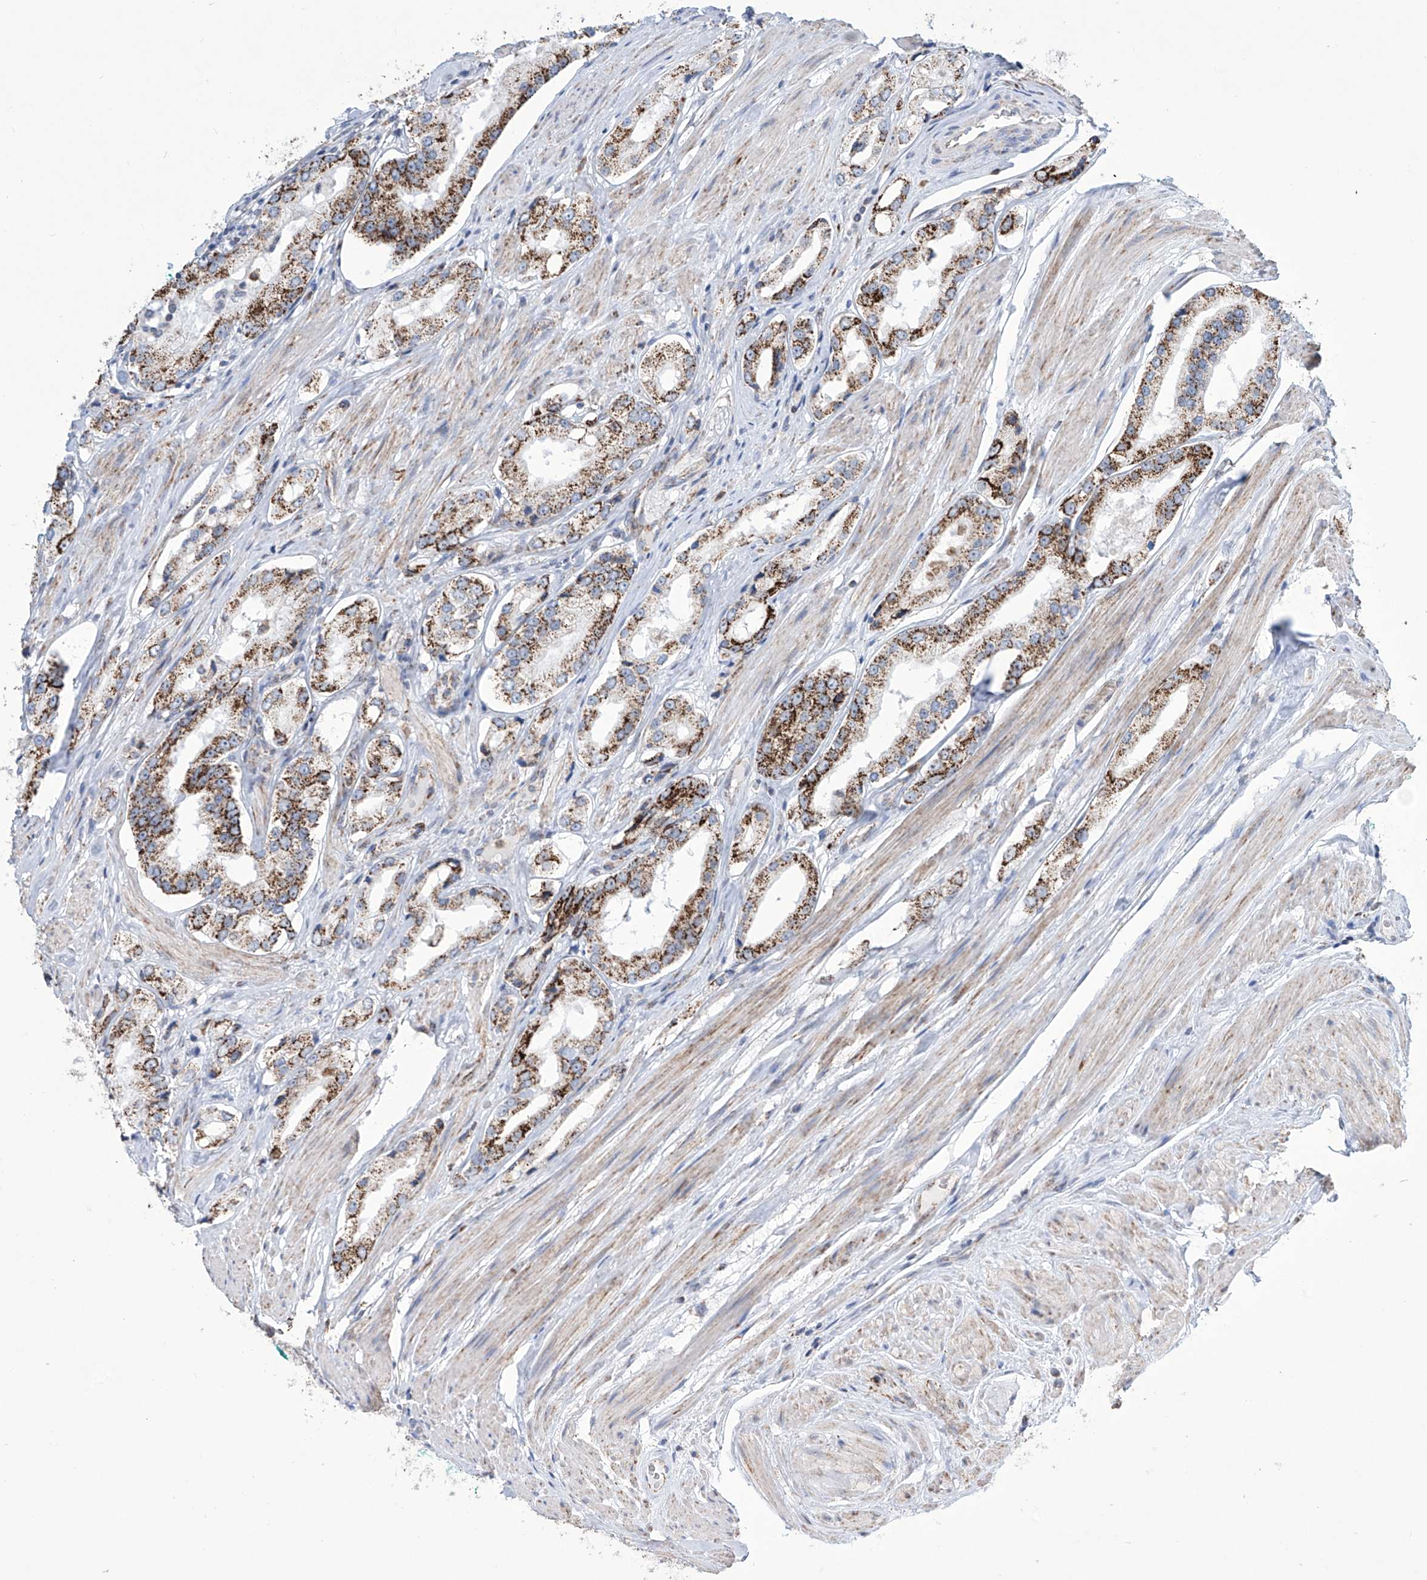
{"staining": {"intensity": "strong", "quantity": ">75%", "location": "cytoplasmic/membranous"}, "tissue": "prostate cancer", "cell_type": "Tumor cells", "image_type": "cancer", "snomed": [{"axis": "morphology", "description": "Adenocarcinoma, Low grade"}, {"axis": "topography", "description": "Prostate"}], "caption": "Immunohistochemistry of human prostate cancer displays high levels of strong cytoplasmic/membranous expression in about >75% of tumor cells.", "gene": "ALDH6A1", "patient": {"sex": "male", "age": 54}}